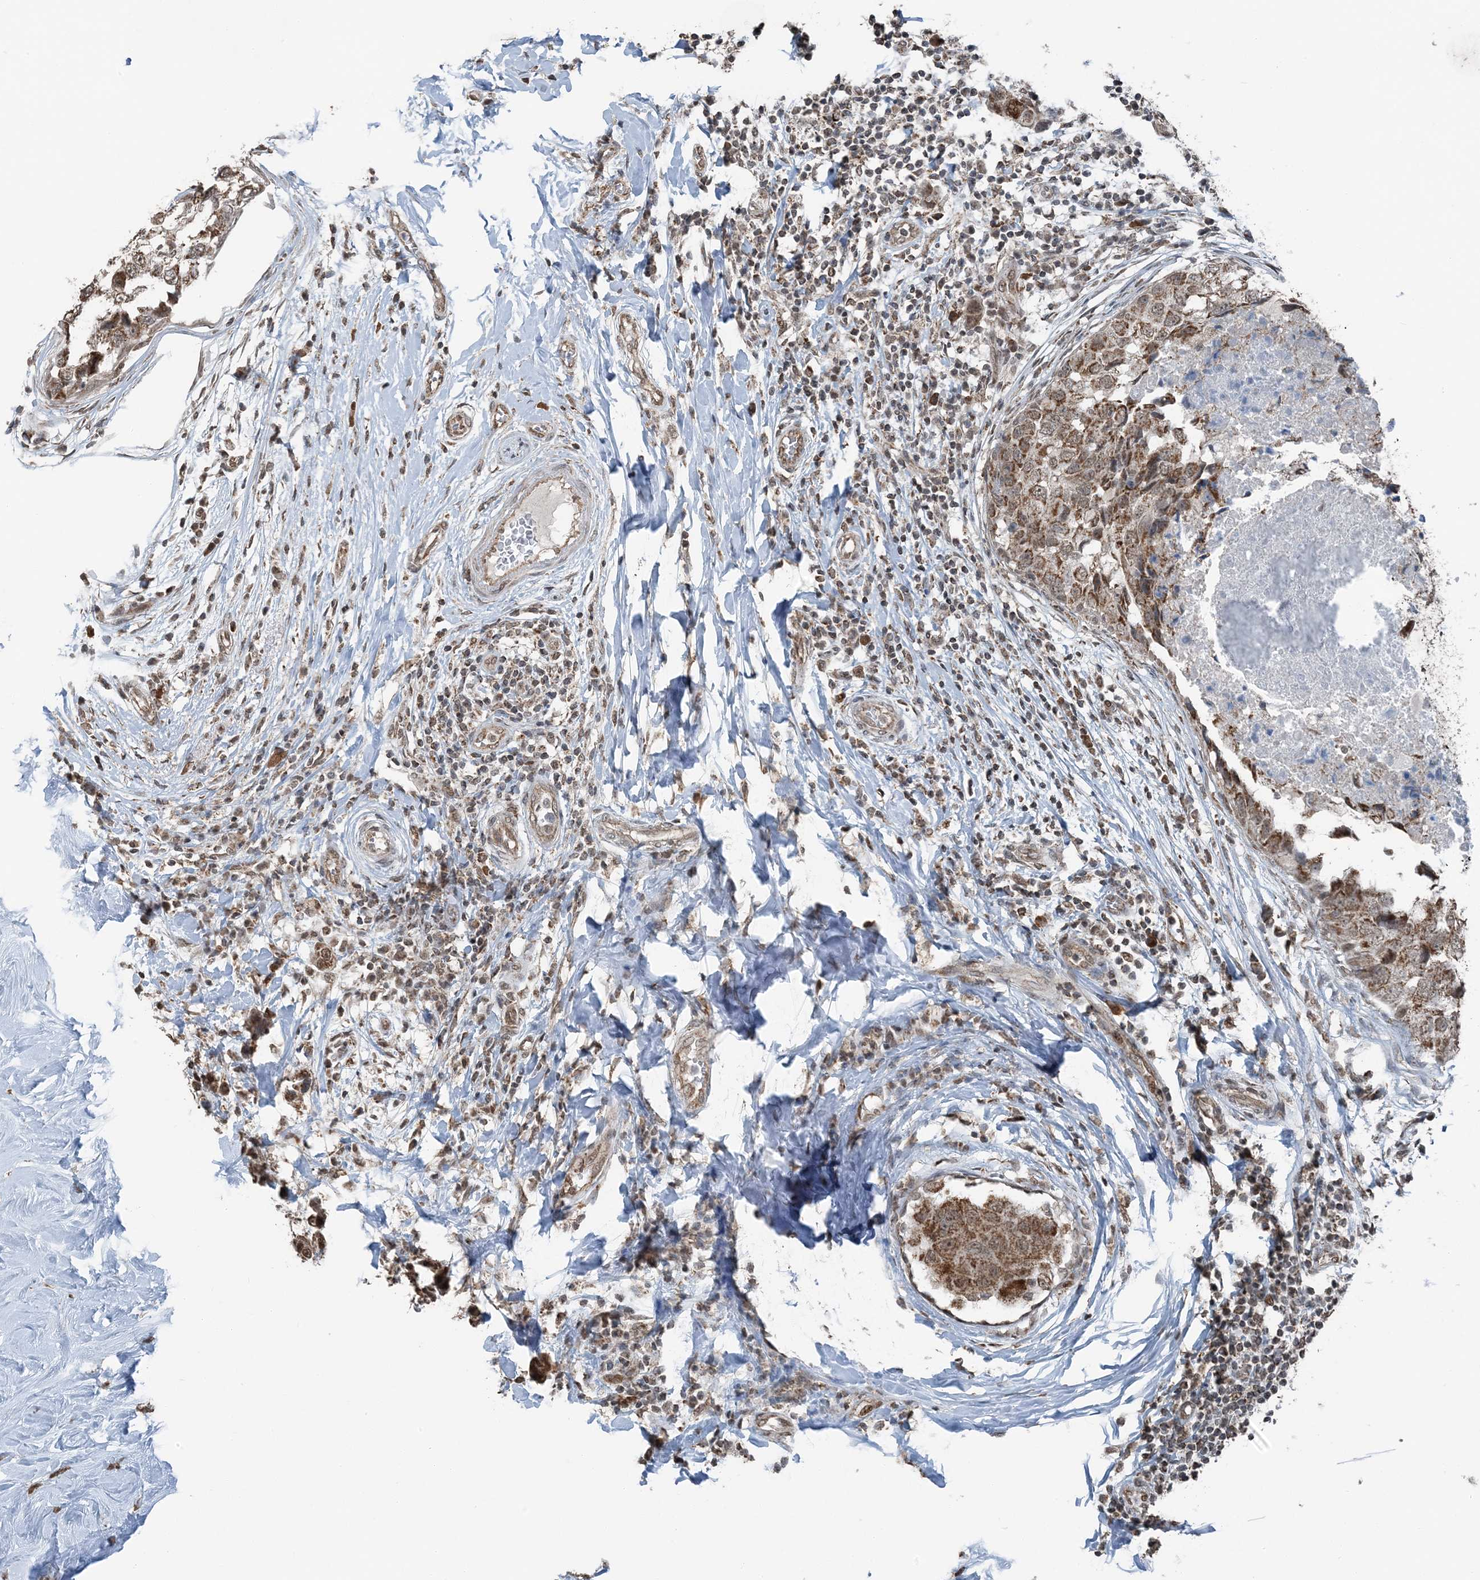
{"staining": {"intensity": "moderate", "quantity": ">75%", "location": "cytoplasmic/membranous"}, "tissue": "breast cancer", "cell_type": "Tumor cells", "image_type": "cancer", "snomed": [{"axis": "morphology", "description": "Duct carcinoma"}, {"axis": "topography", "description": "Breast"}], "caption": "Brown immunohistochemical staining in breast cancer (intraductal carcinoma) demonstrates moderate cytoplasmic/membranous positivity in approximately >75% of tumor cells. (Stains: DAB (3,3'-diaminobenzidine) in brown, nuclei in blue, Microscopy: brightfield microscopy at high magnification).", "gene": "PILRB", "patient": {"sex": "female", "age": 27}}